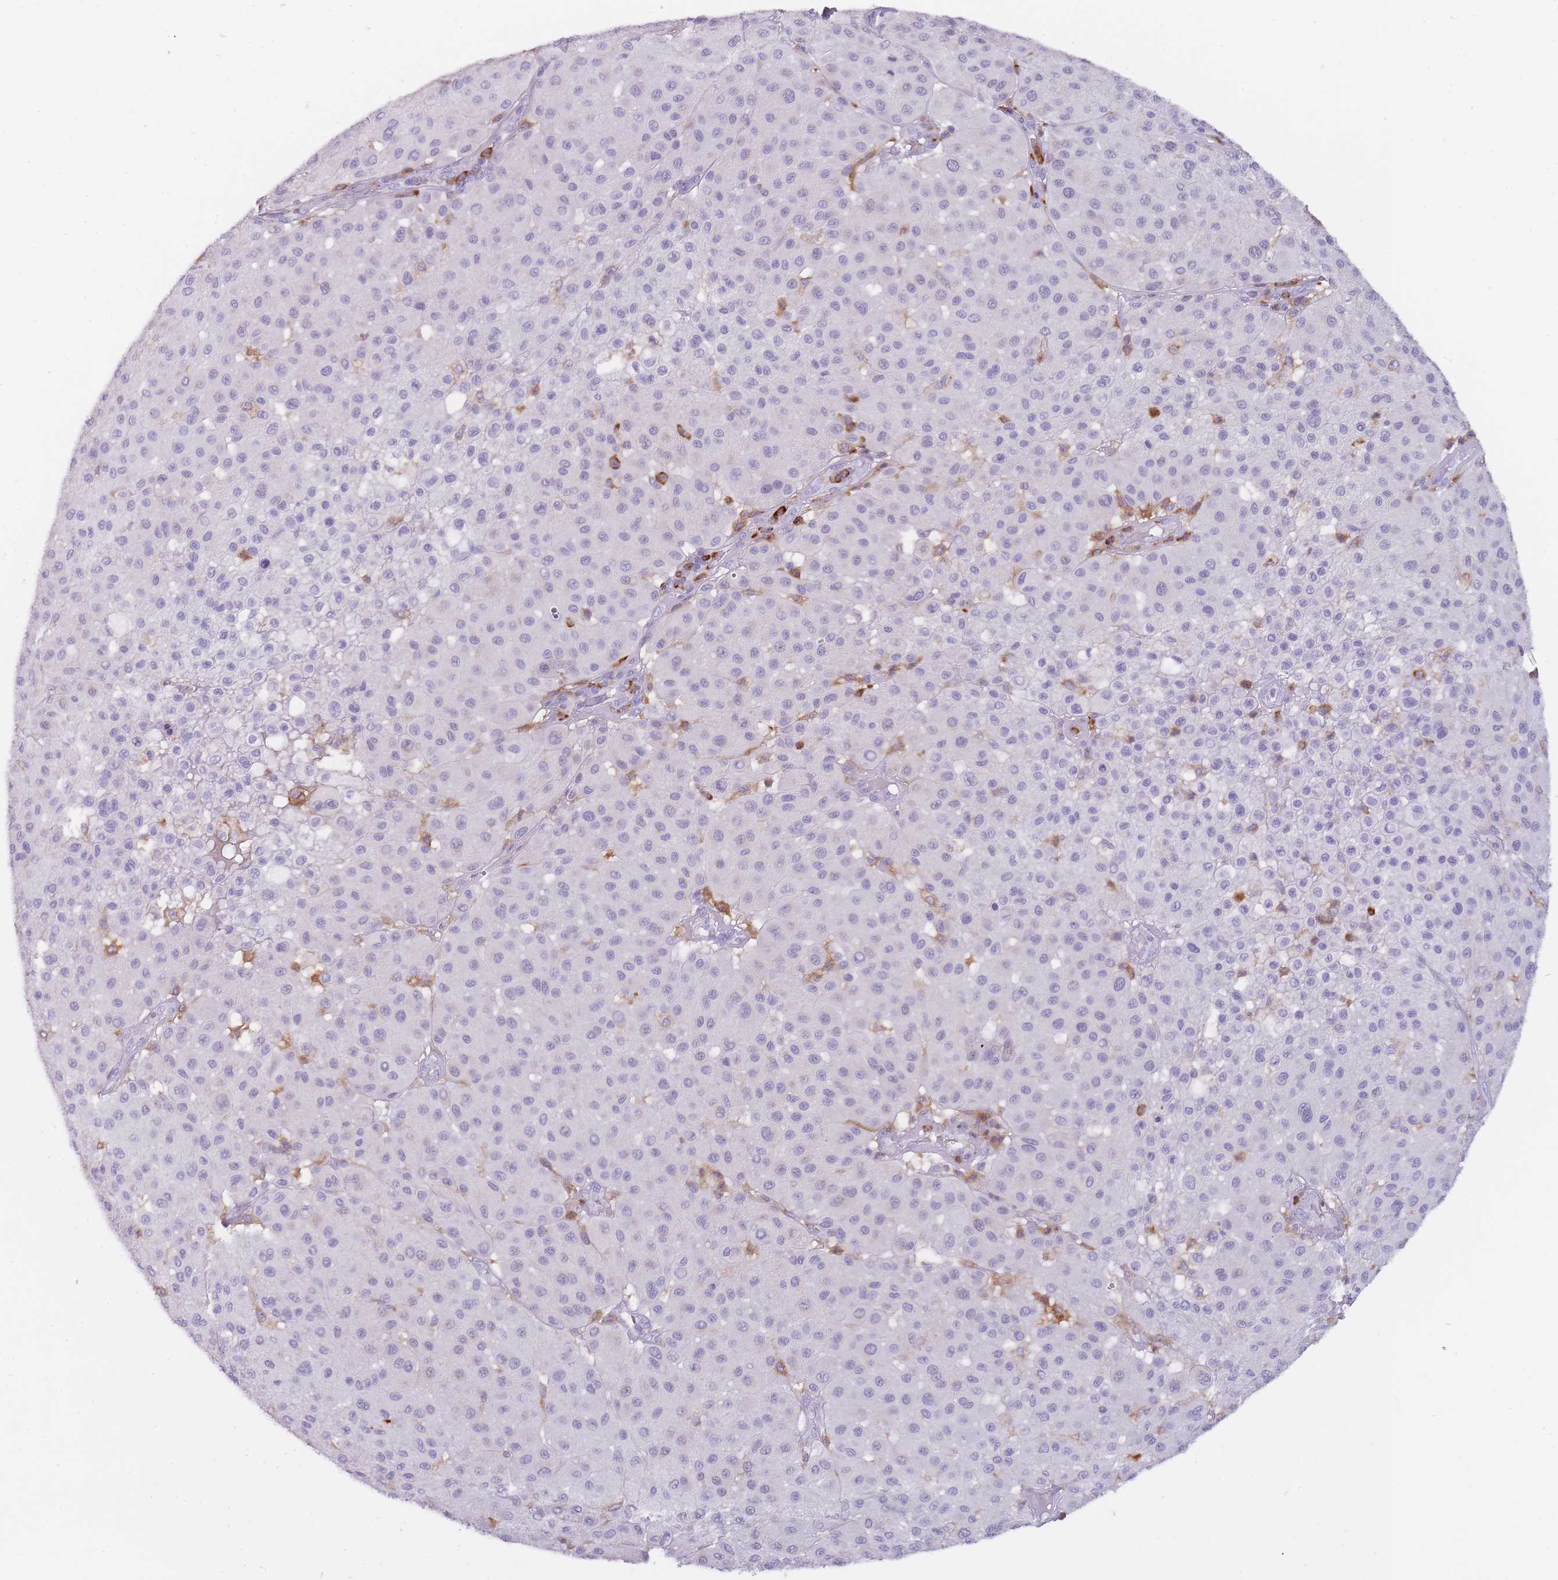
{"staining": {"intensity": "negative", "quantity": "none", "location": "none"}, "tissue": "melanoma", "cell_type": "Tumor cells", "image_type": "cancer", "snomed": [{"axis": "morphology", "description": "Malignant melanoma, Metastatic site"}, {"axis": "topography", "description": "Smooth muscle"}], "caption": "High magnification brightfield microscopy of malignant melanoma (metastatic site) stained with DAB (brown) and counterstained with hematoxylin (blue): tumor cells show no significant expression. (Brightfield microscopy of DAB IHC at high magnification).", "gene": "CR1L", "patient": {"sex": "male", "age": 41}}